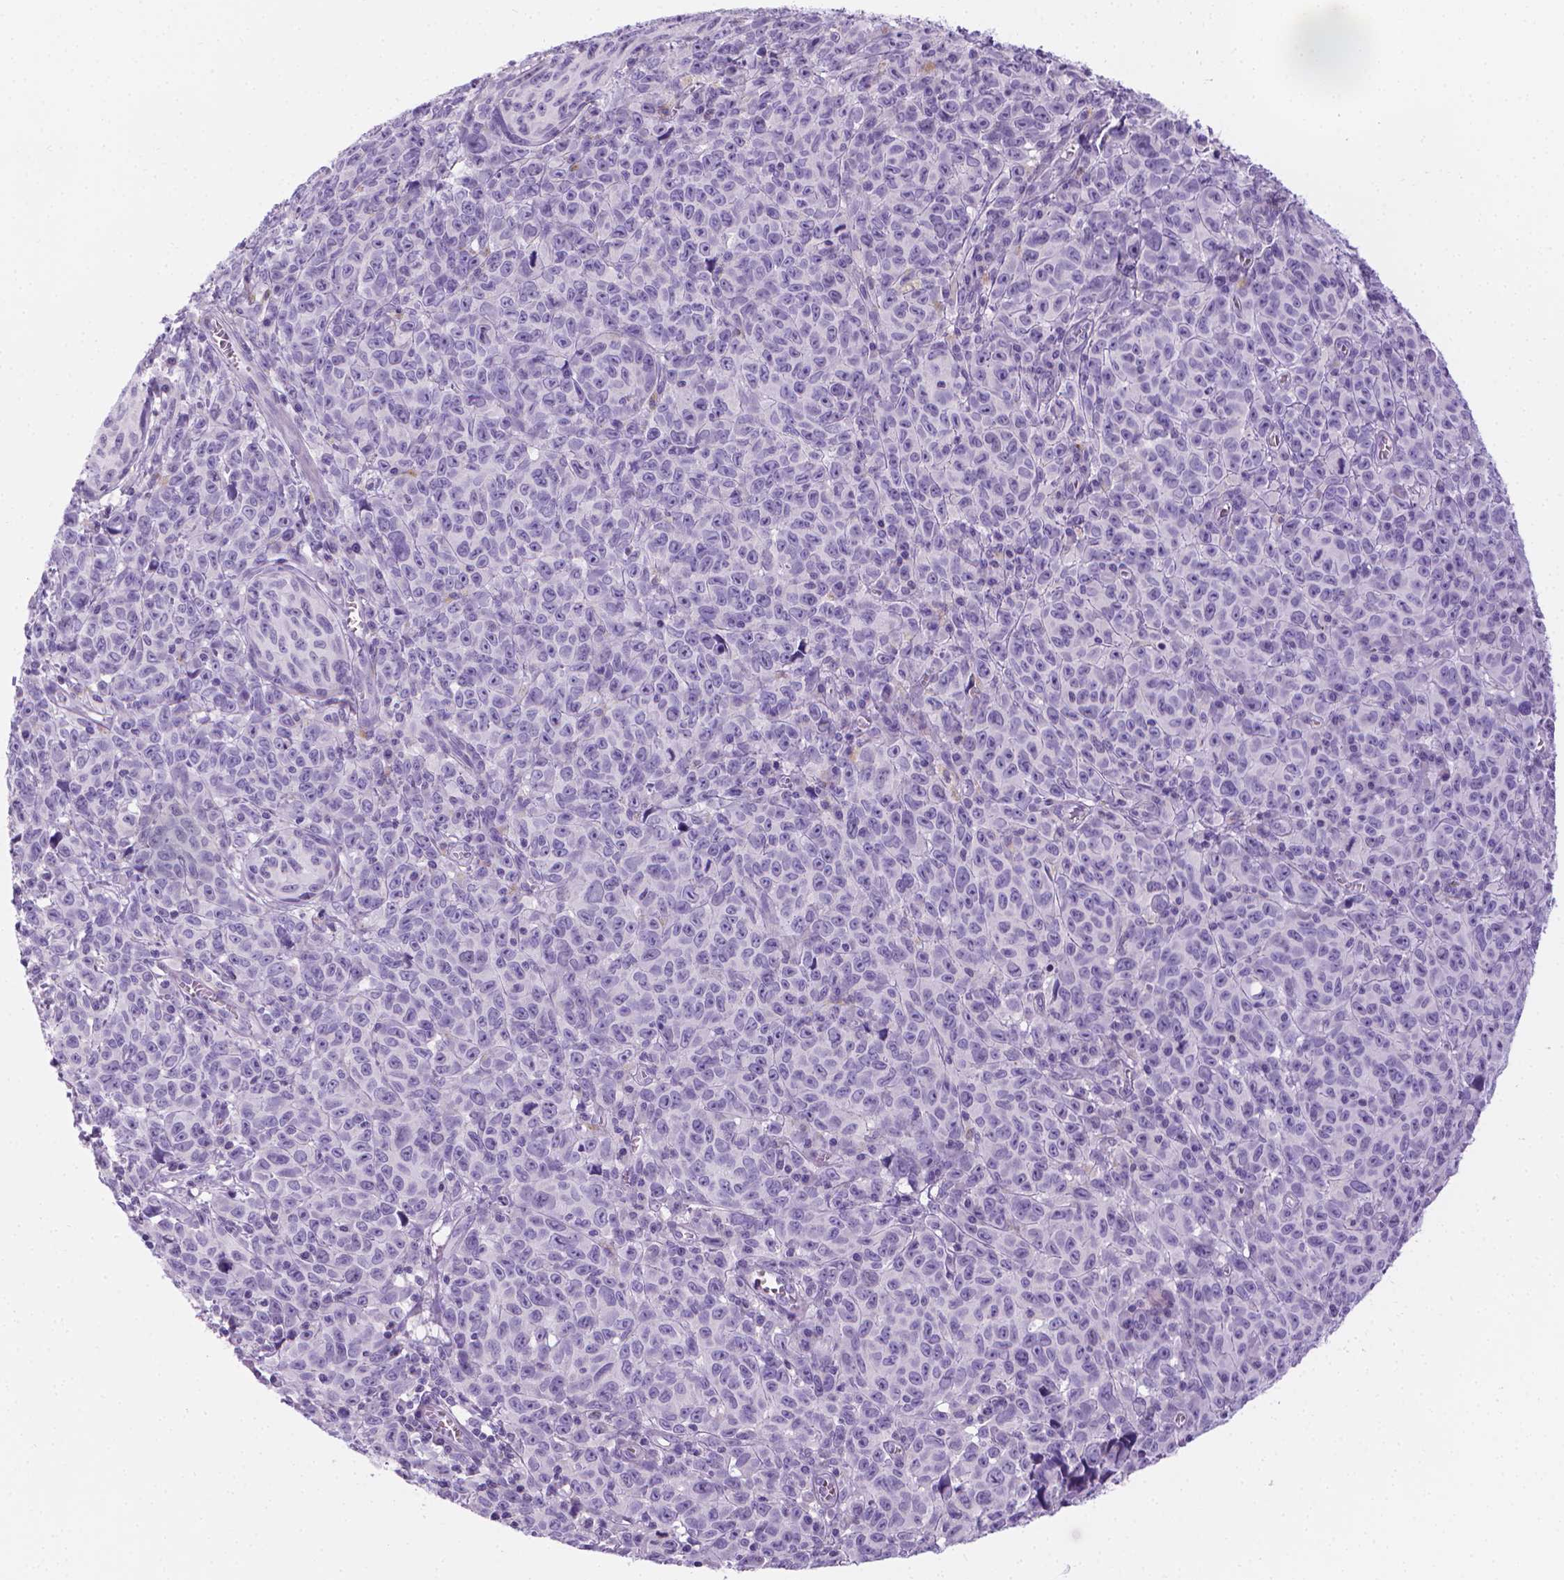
{"staining": {"intensity": "negative", "quantity": "none", "location": "none"}, "tissue": "melanoma", "cell_type": "Tumor cells", "image_type": "cancer", "snomed": [{"axis": "morphology", "description": "Malignant melanoma, NOS"}, {"axis": "topography", "description": "Vulva, labia, clitoris and Bartholin´s gland, NO"}], "caption": "An image of human melanoma is negative for staining in tumor cells.", "gene": "SPAG6", "patient": {"sex": "female", "age": 75}}